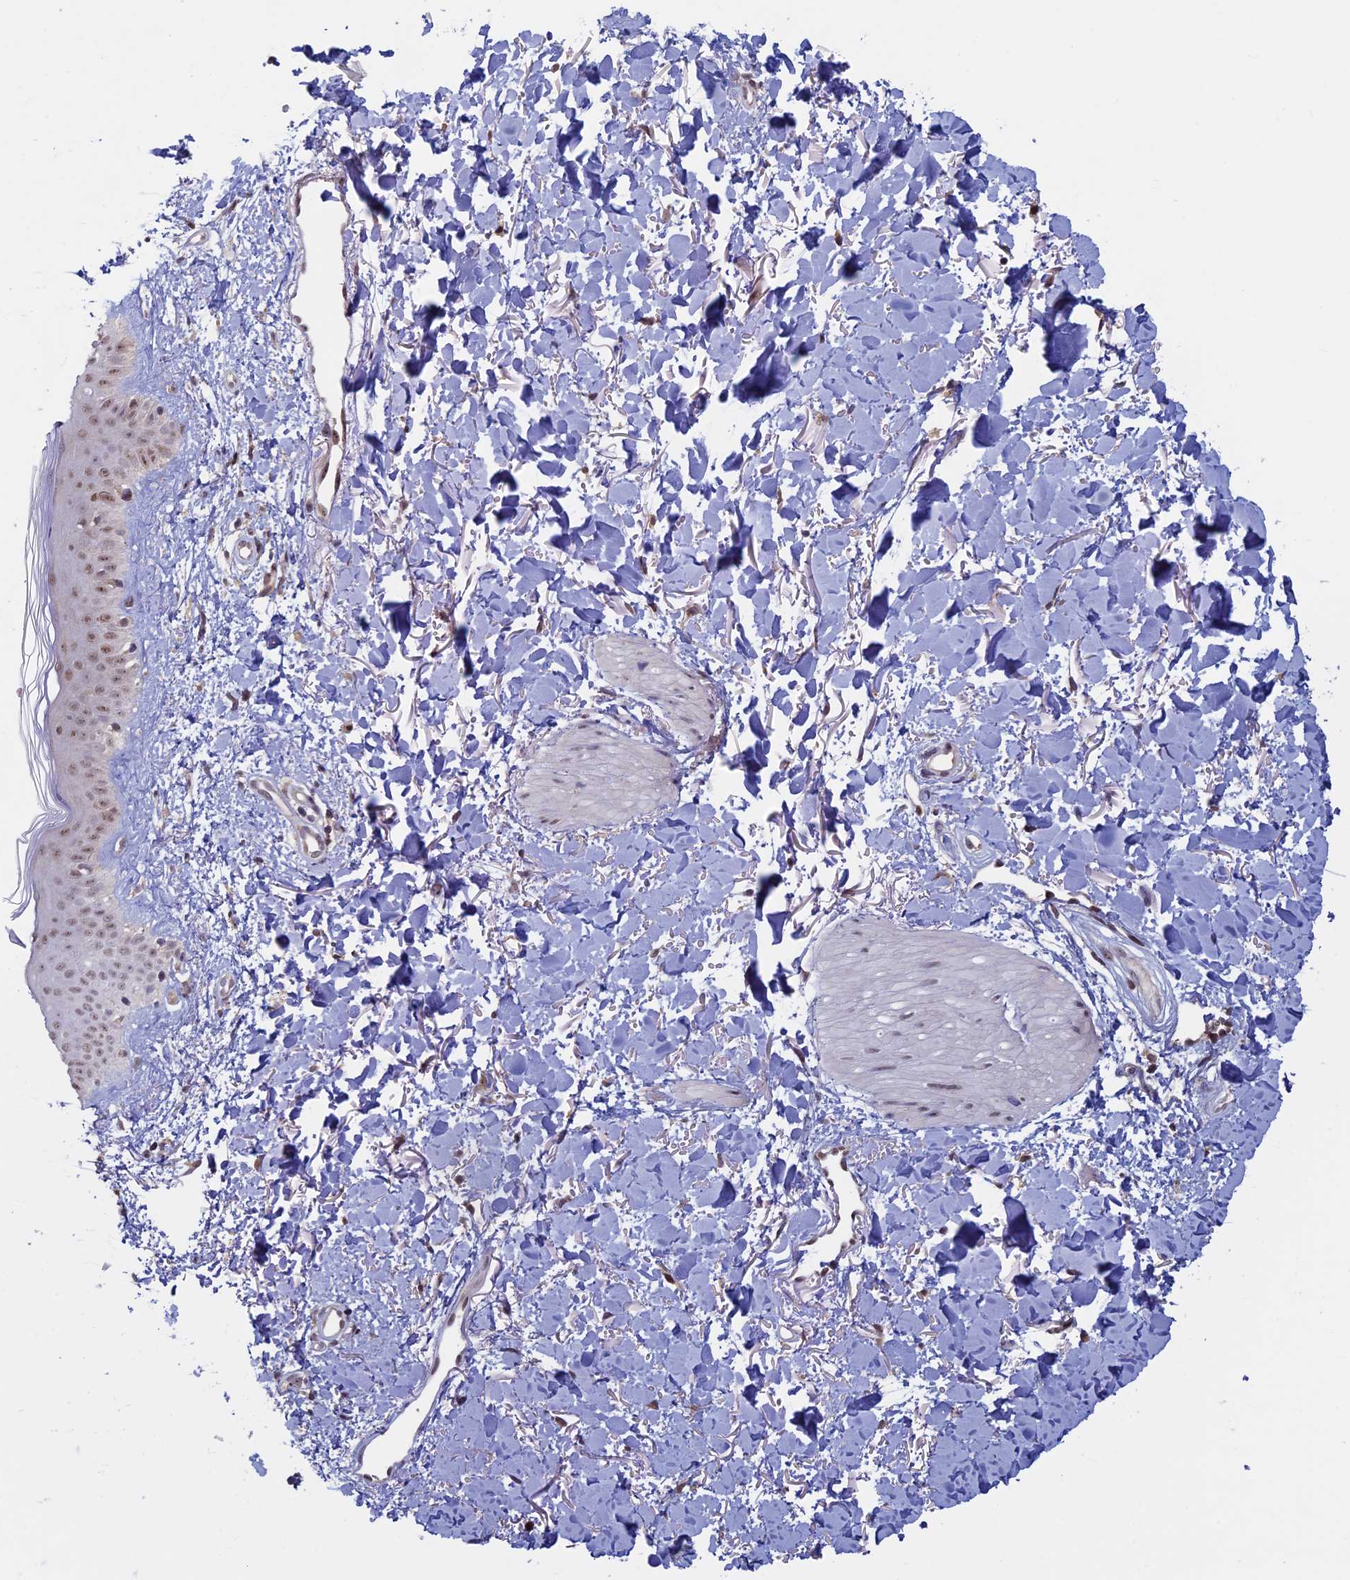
{"staining": {"intensity": "weak", "quantity": ">75%", "location": "nuclear"}, "tissue": "skin", "cell_type": "Fibroblasts", "image_type": "normal", "snomed": [{"axis": "morphology", "description": "Normal tissue, NOS"}, {"axis": "topography", "description": "Skin"}], "caption": "Skin stained with IHC exhibits weak nuclear expression in about >75% of fibroblasts.", "gene": "SPIRE1", "patient": {"sex": "female", "age": 58}}